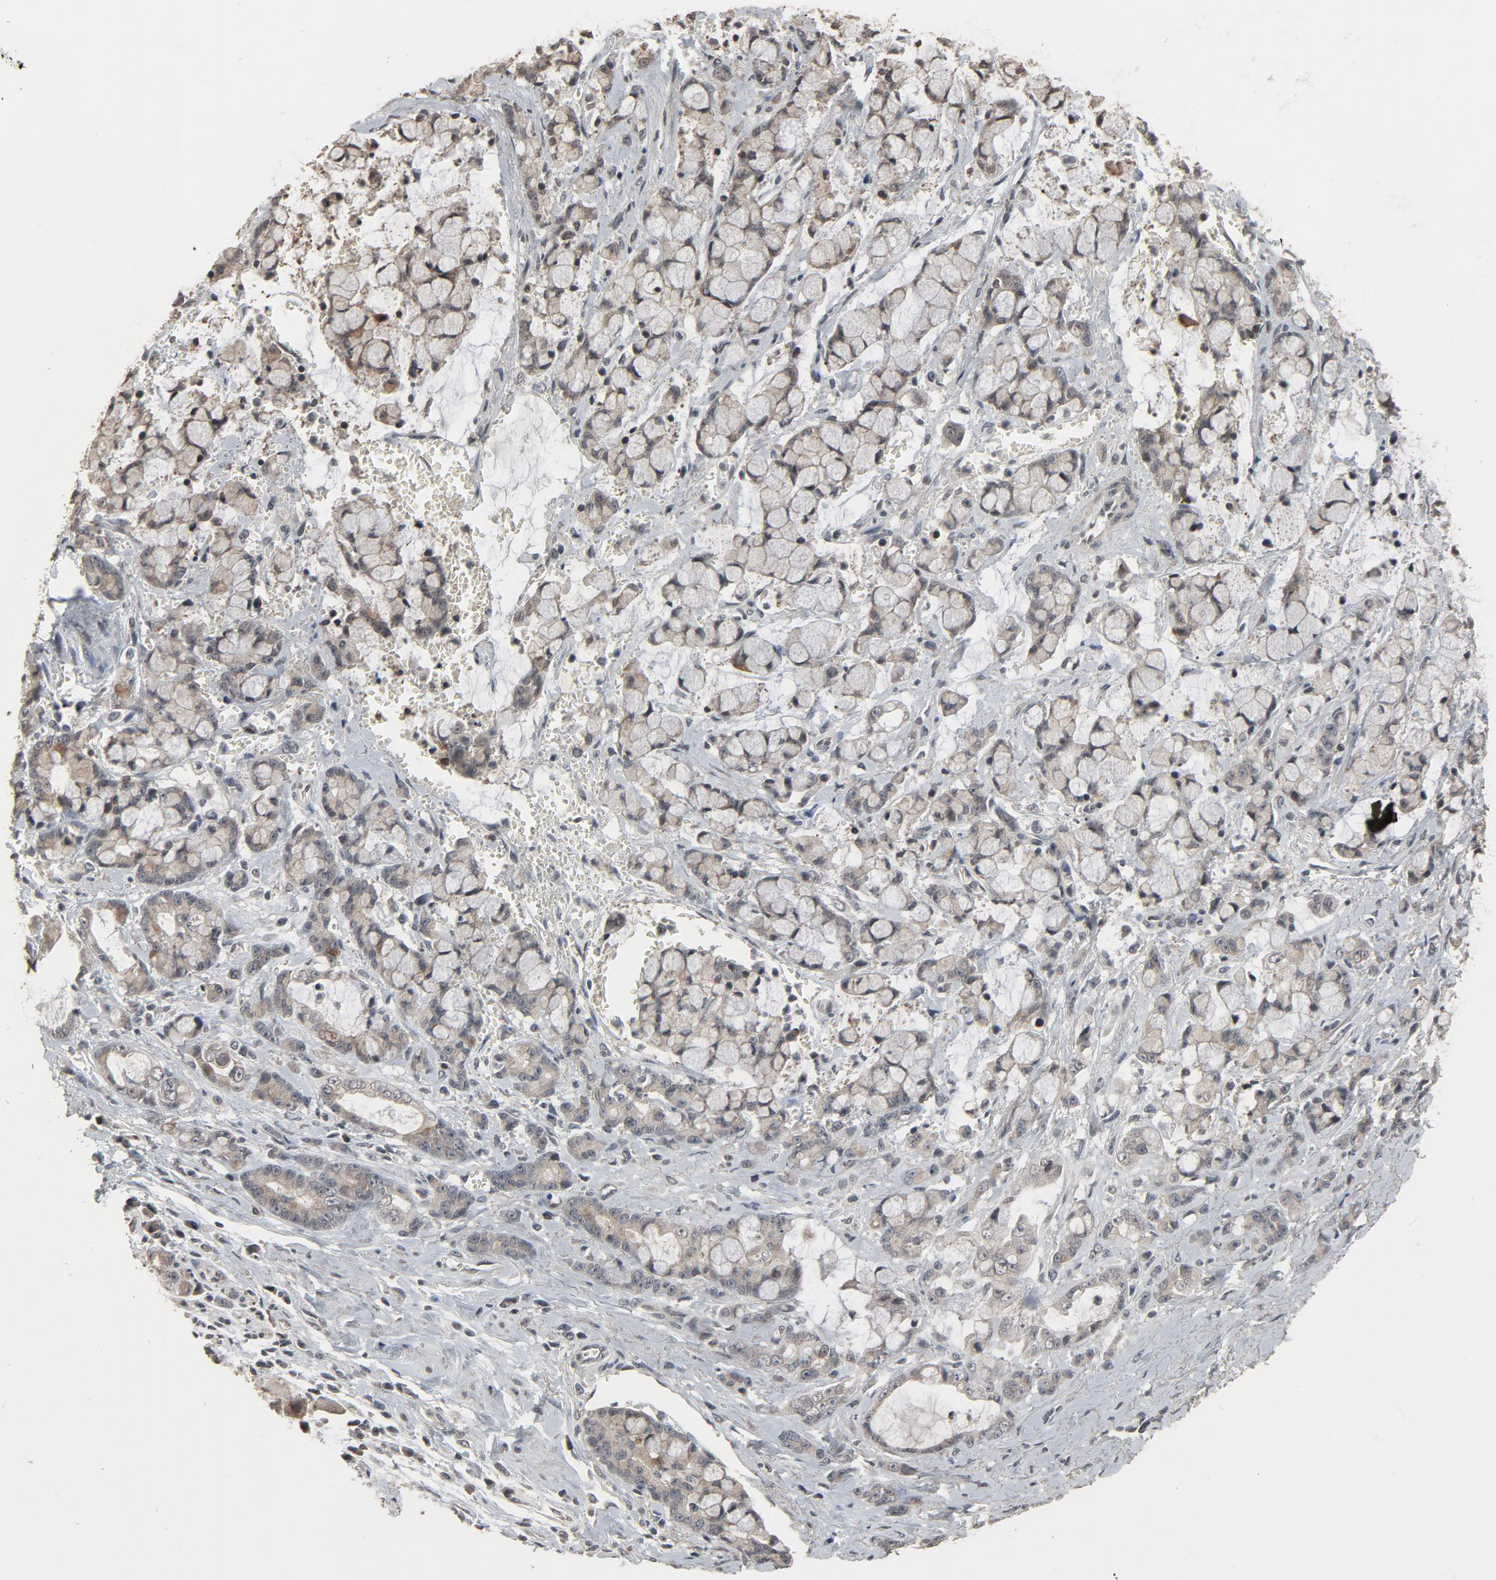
{"staining": {"intensity": "moderate", "quantity": ">75%", "location": "cytoplasmic/membranous"}, "tissue": "pancreatic cancer", "cell_type": "Tumor cells", "image_type": "cancer", "snomed": [{"axis": "morphology", "description": "Adenocarcinoma, NOS"}, {"axis": "topography", "description": "Pancreas"}], "caption": "Adenocarcinoma (pancreatic) tissue displays moderate cytoplasmic/membranous expression in about >75% of tumor cells", "gene": "POM121", "patient": {"sex": "female", "age": 73}}